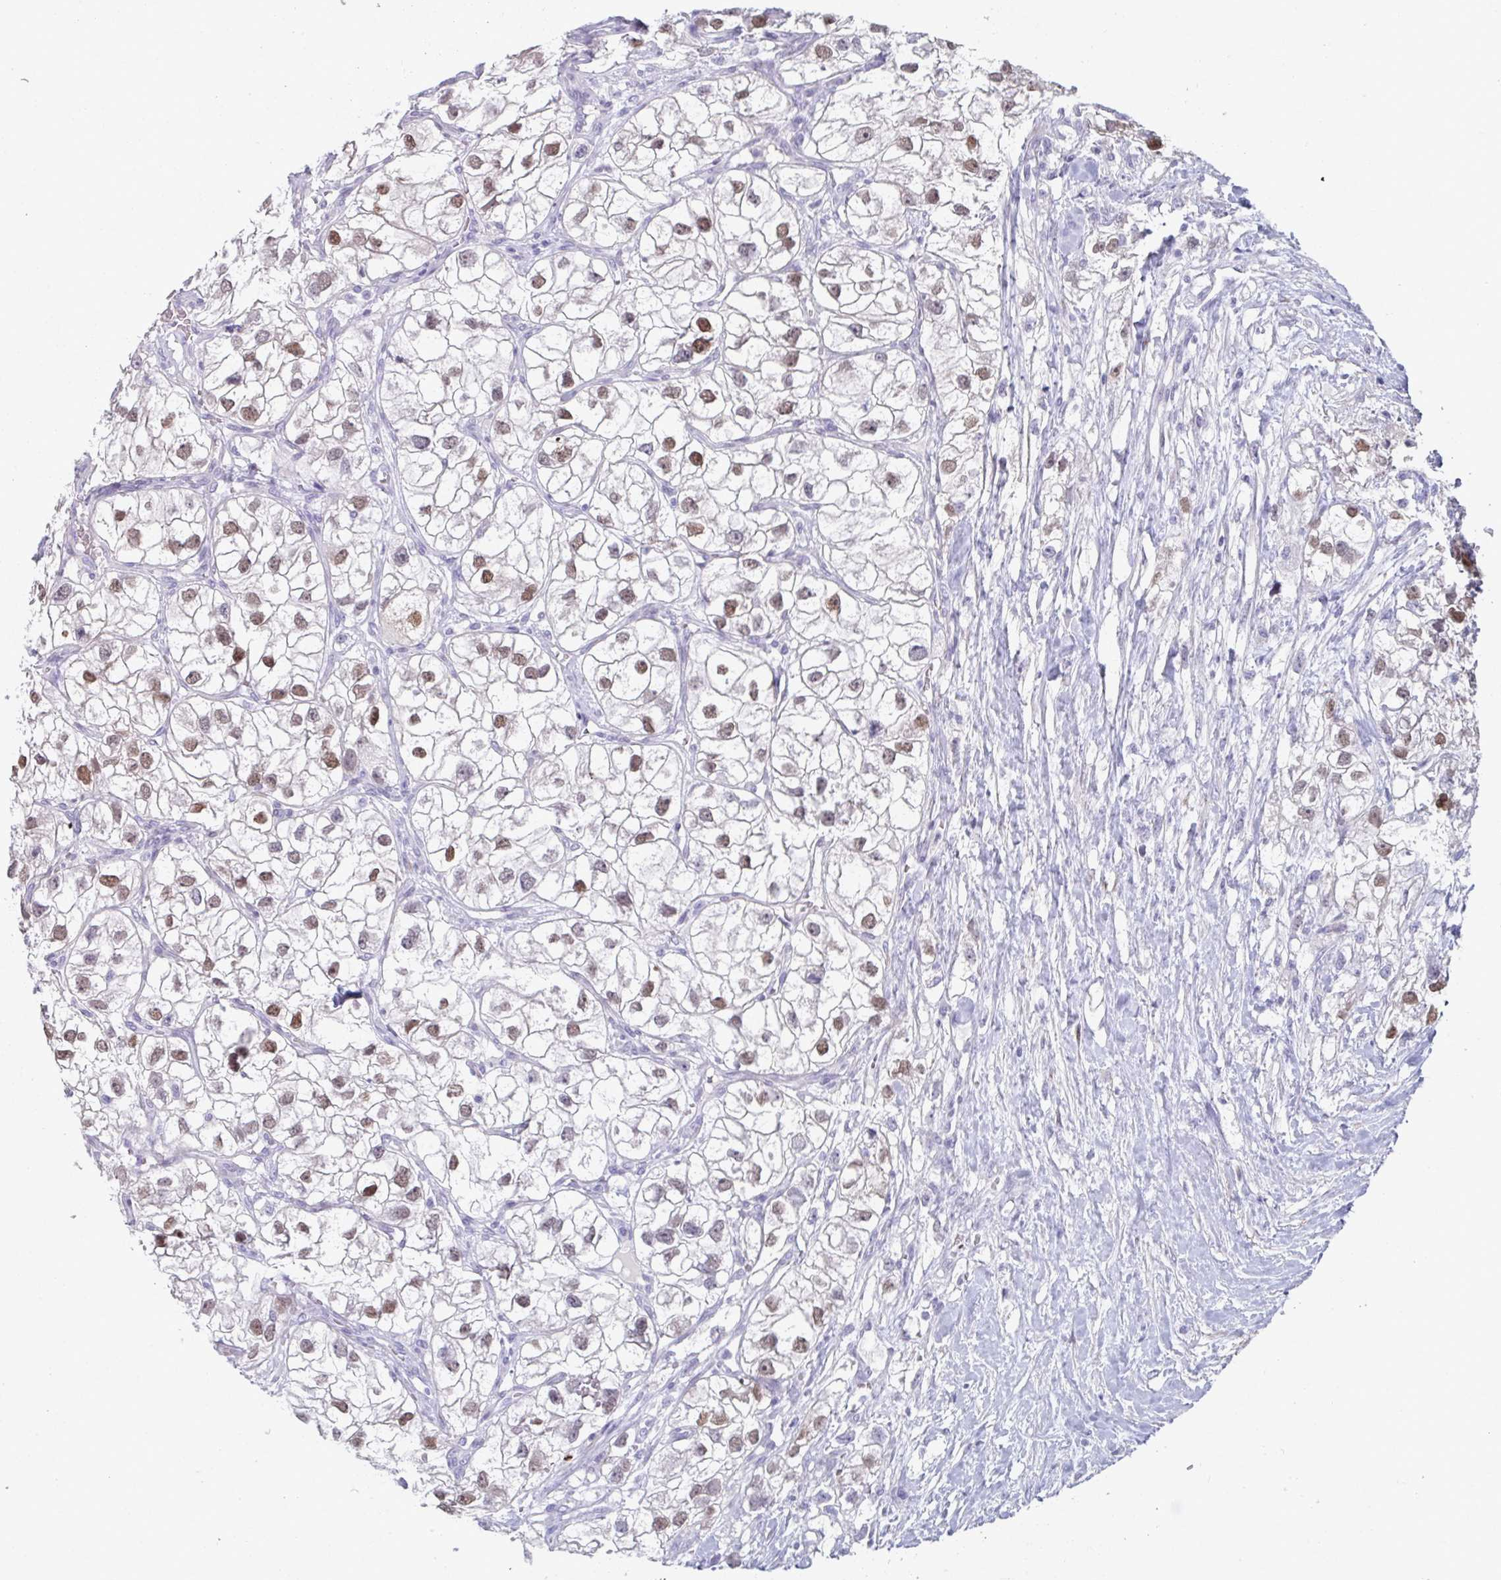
{"staining": {"intensity": "moderate", "quantity": "25%-75%", "location": "nuclear"}, "tissue": "renal cancer", "cell_type": "Tumor cells", "image_type": "cancer", "snomed": [{"axis": "morphology", "description": "Adenocarcinoma, NOS"}, {"axis": "topography", "description": "Kidney"}], "caption": "Human adenocarcinoma (renal) stained for a protein (brown) demonstrates moderate nuclear positive positivity in about 25%-75% of tumor cells.", "gene": "A1CF", "patient": {"sex": "male", "age": 59}}